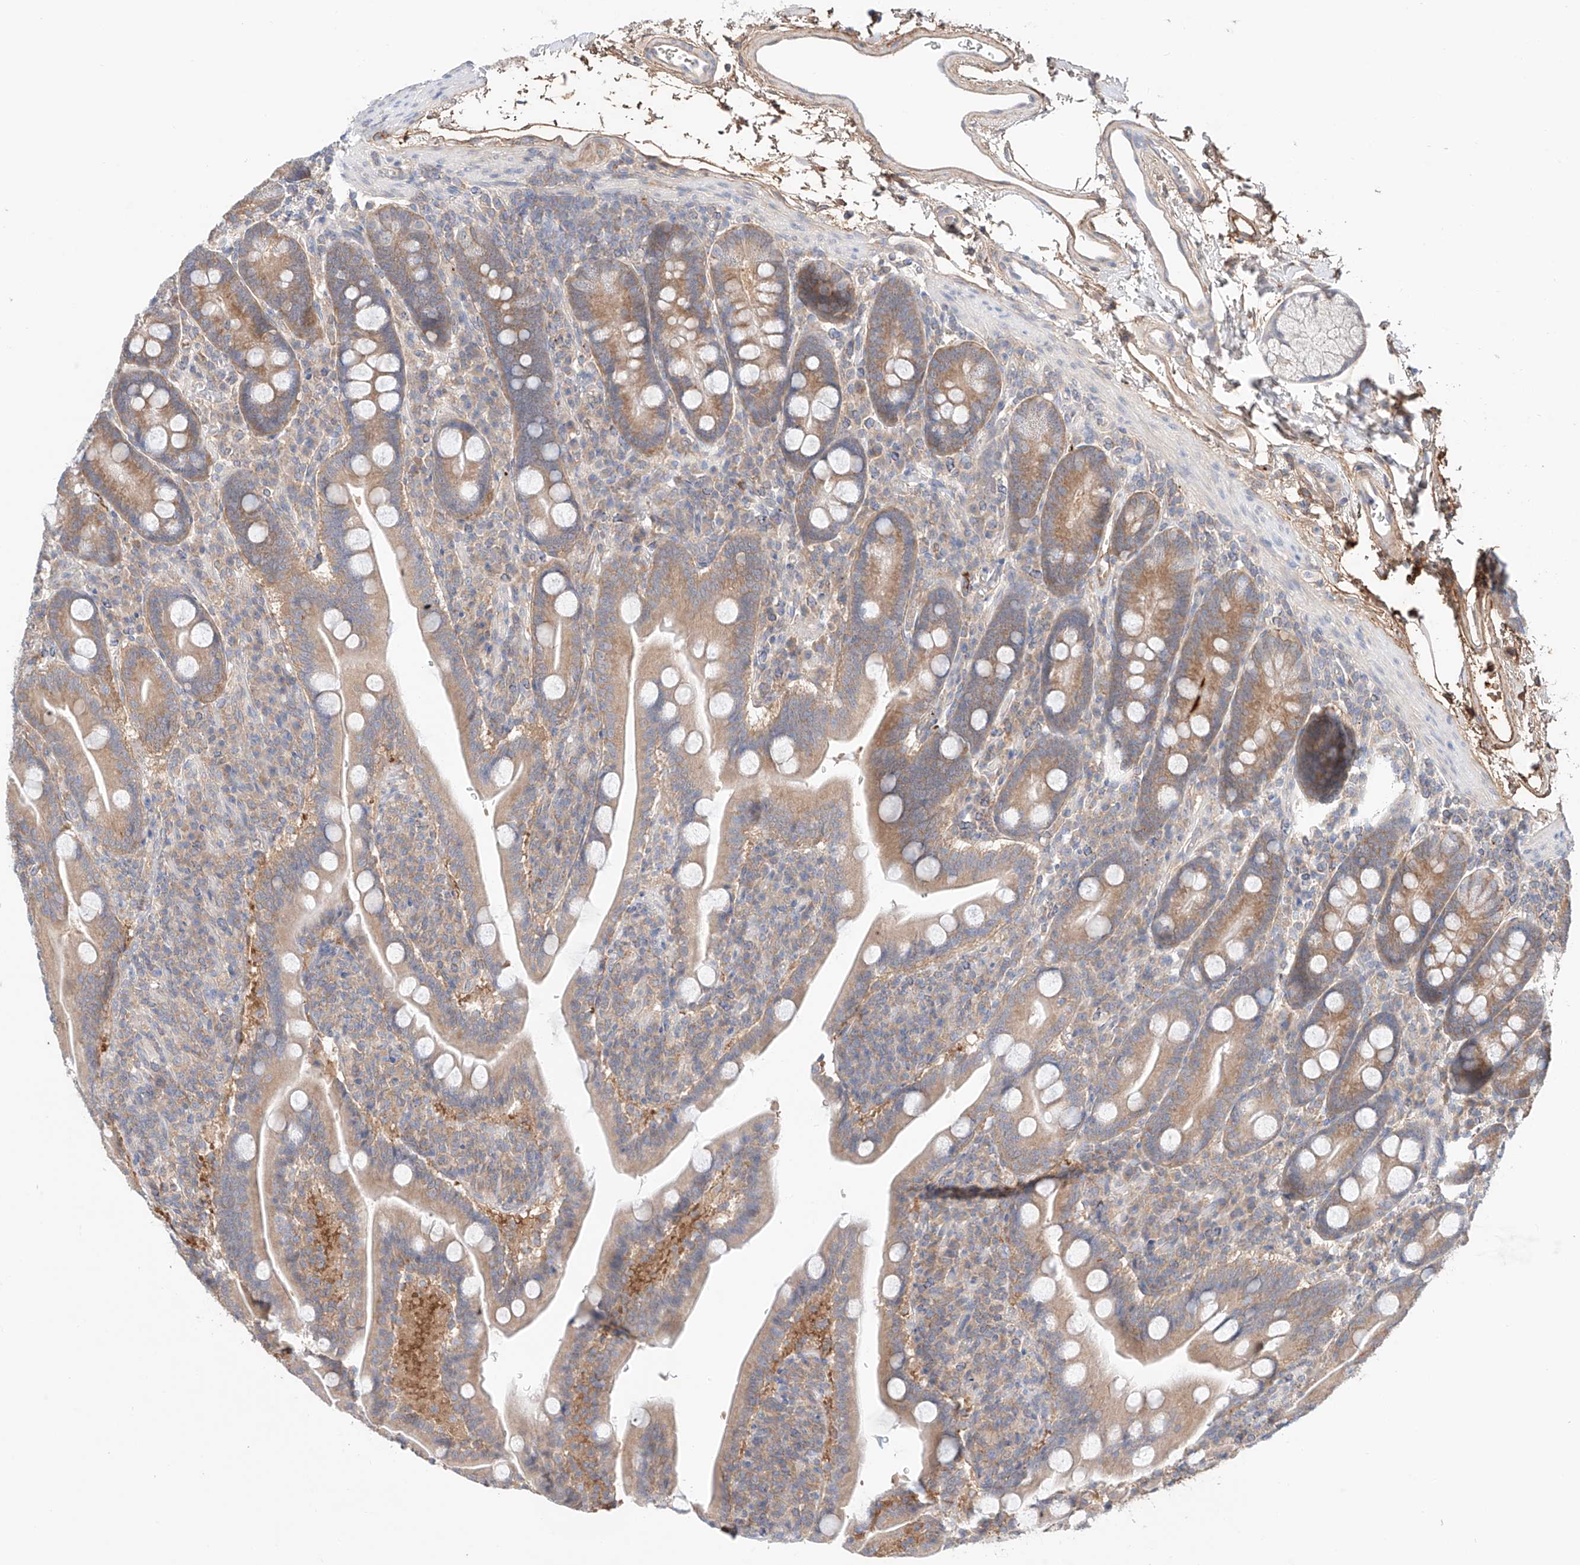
{"staining": {"intensity": "weak", "quantity": ">75%", "location": "cytoplasmic/membranous"}, "tissue": "duodenum", "cell_type": "Glandular cells", "image_type": "normal", "snomed": [{"axis": "morphology", "description": "Normal tissue, NOS"}, {"axis": "topography", "description": "Duodenum"}], "caption": "Glandular cells show weak cytoplasmic/membranous expression in approximately >75% of cells in benign duodenum.", "gene": "PGGT1B", "patient": {"sex": "male", "age": 35}}